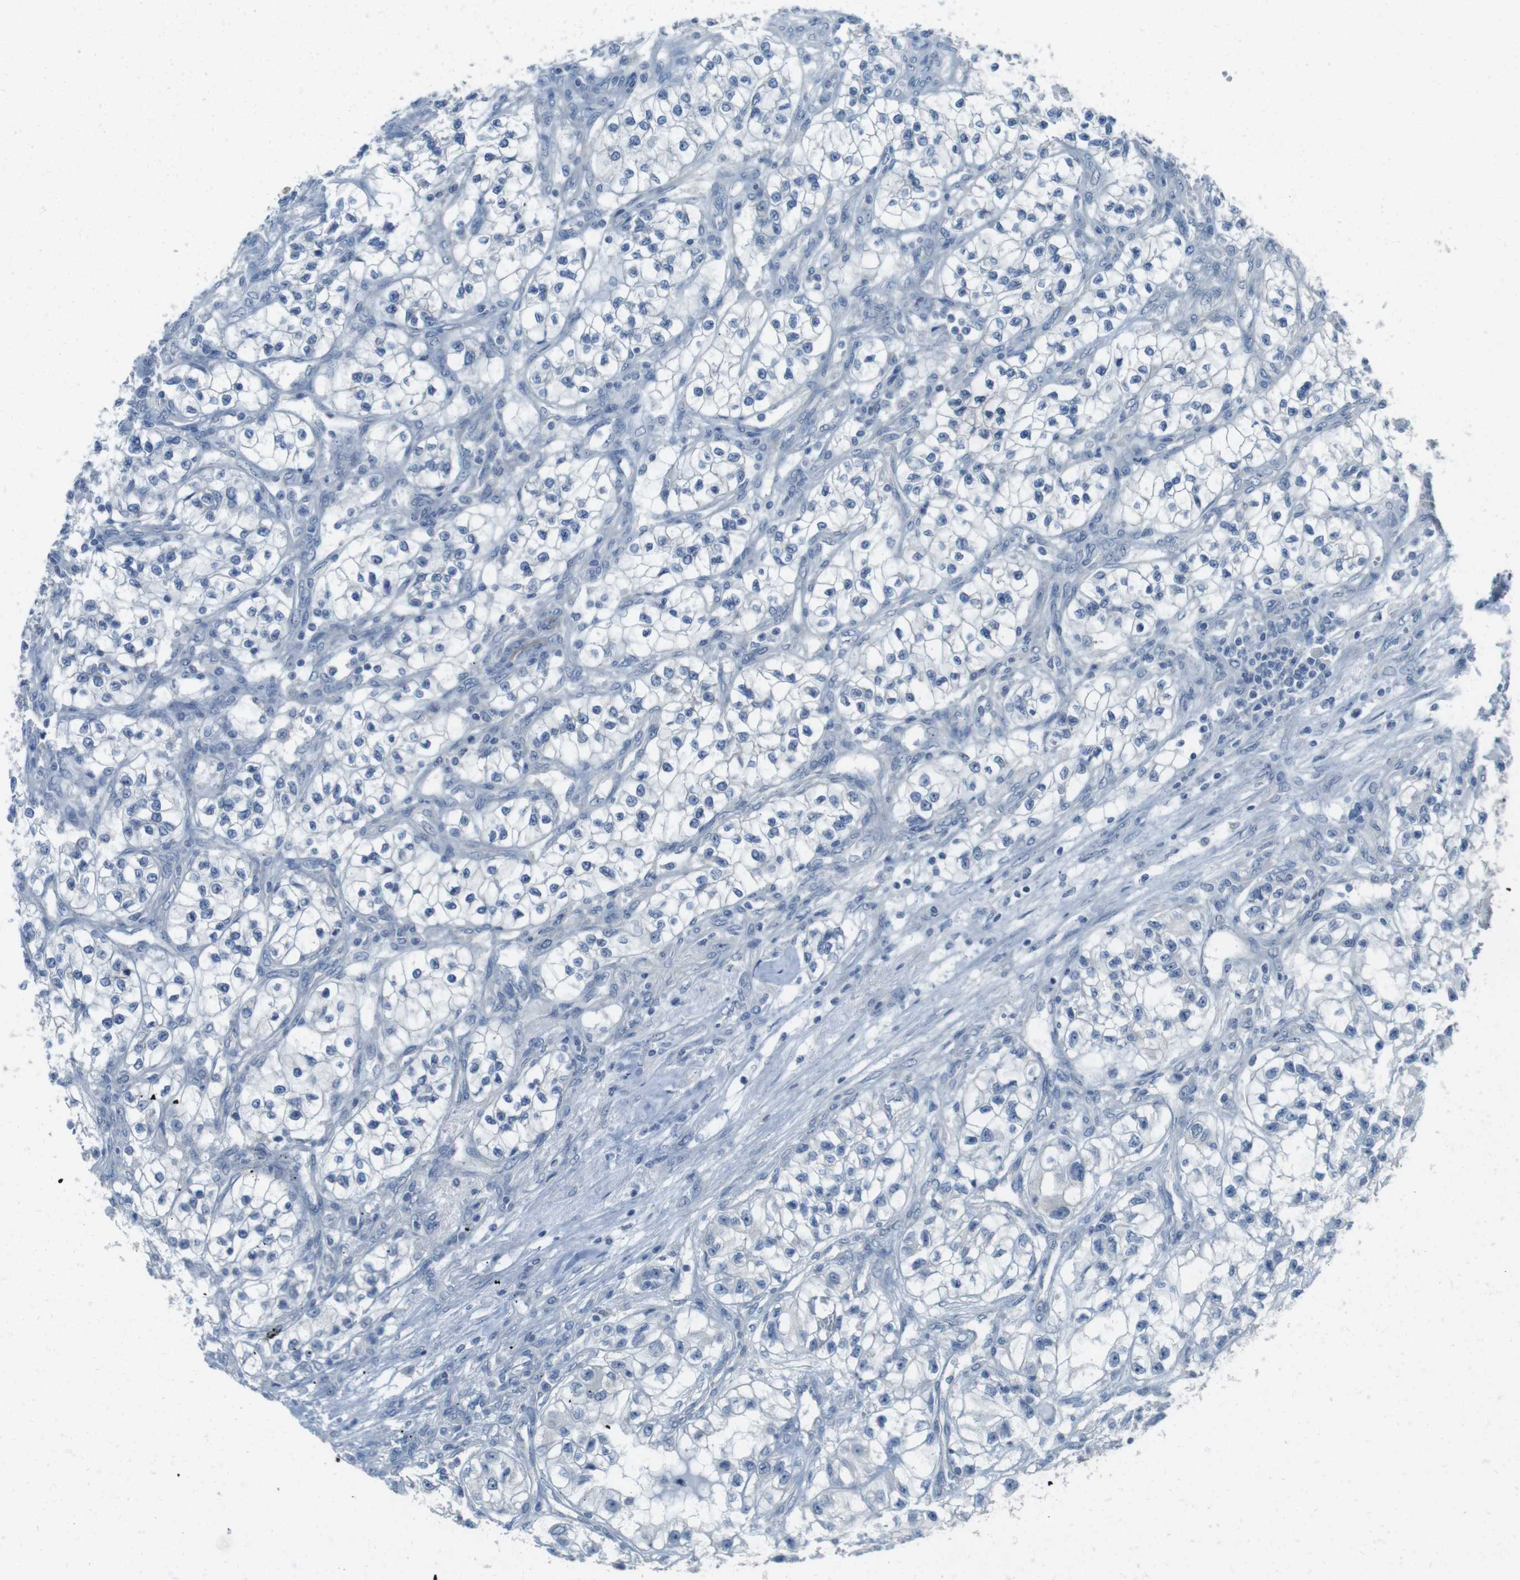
{"staining": {"intensity": "negative", "quantity": "none", "location": "none"}, "tissue": "renal cancer", "cell_type": "Tumor cells", "image_type": "cancer", "snomed": [{"axis": "morphology", "description": "Adenocarcinoma, NOS"}, {"axis": "topography", "description": "Kidney"}], "caption": "High power microscopy photomicrograph of an immunohistochemistry (IHC) micrograph of adenocarcinoma (renal), revealing no significant positivity in tumor cells.", "gene": "ENTPD7", "patient": {"sex": "female", "age": 57}}